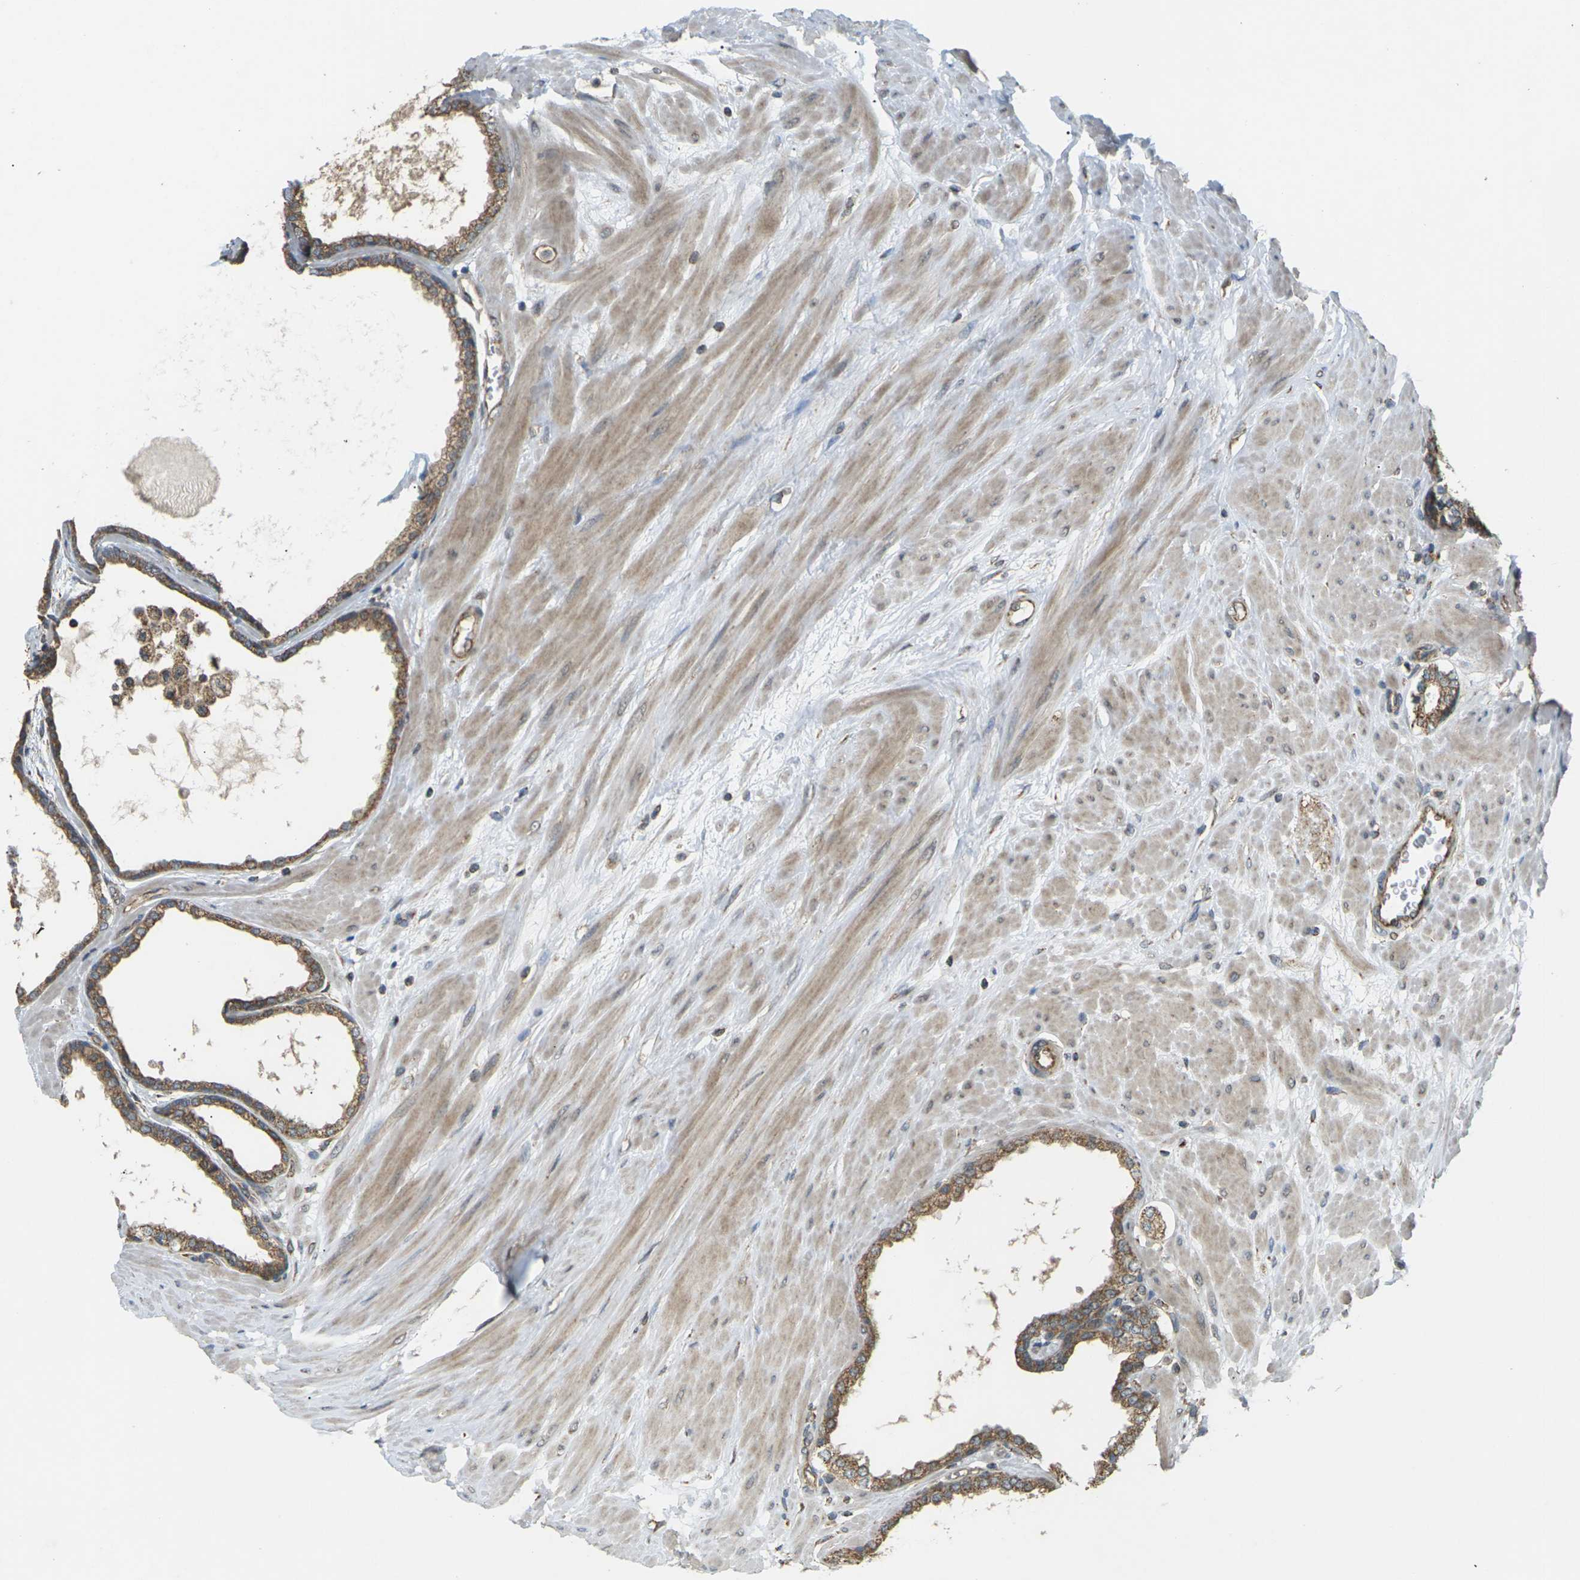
{"staining": {"intensity": "moderate", "quantity": ">75%", "location": "cytoplasmic/membranous"}, "tissue": "prostate", "cell_type": "Glandular cells", "image_type": "normal", "snomed": [{"axis": "morphology", "description": "Normal tissue, NOS"}, {"axis": "topography", "description": "Prostate"}], "caption": "Brown immunohistochemical staining in normal human prostate displays moderate cytoplasmic/membranous staining in approximately >75% of glandular cells.", "gene": "KSR1", "patient": {"sex": "male", "age": 51}}